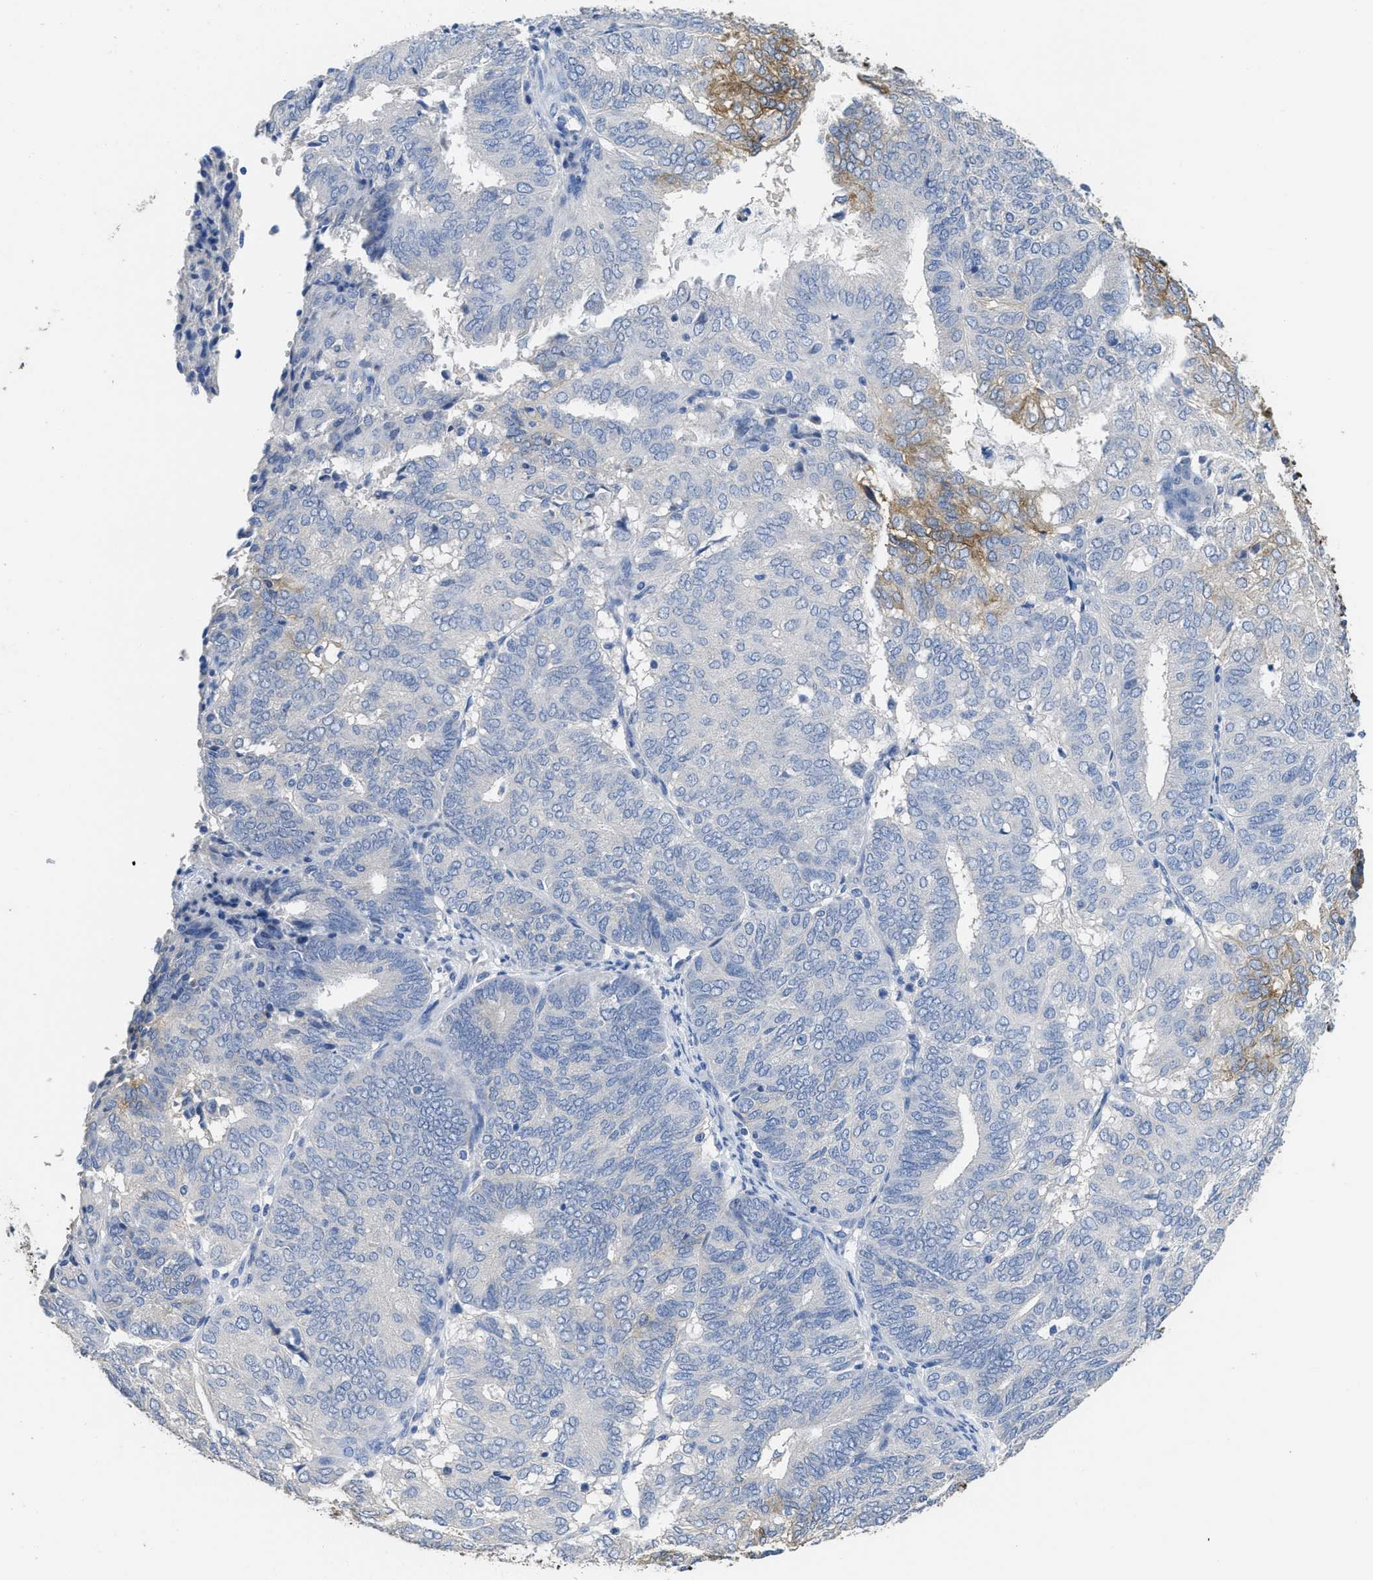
{"staining": {"intensity": "moderate", "quantity": "<25%", "location": "cytoplasmic/membranous"}, "tissue": "endometrial cancer", "cell_type": "Tumor cells", "image_type": "cancer", "snomed": [{"axis": "morphology", "description": "Adenocarcinoma, NOS"}, {"axis": "topography", "description": "Uterus"}], "caption": "Immunohistochemical staining of human endometrial cancer (adenocarcinoma) reveals low levels of moderate cytoplasmic/membranous protein staining in about <25% of tumor cells.", "gene": "CA9", "patient": {"sex": "female", "age": 60}}